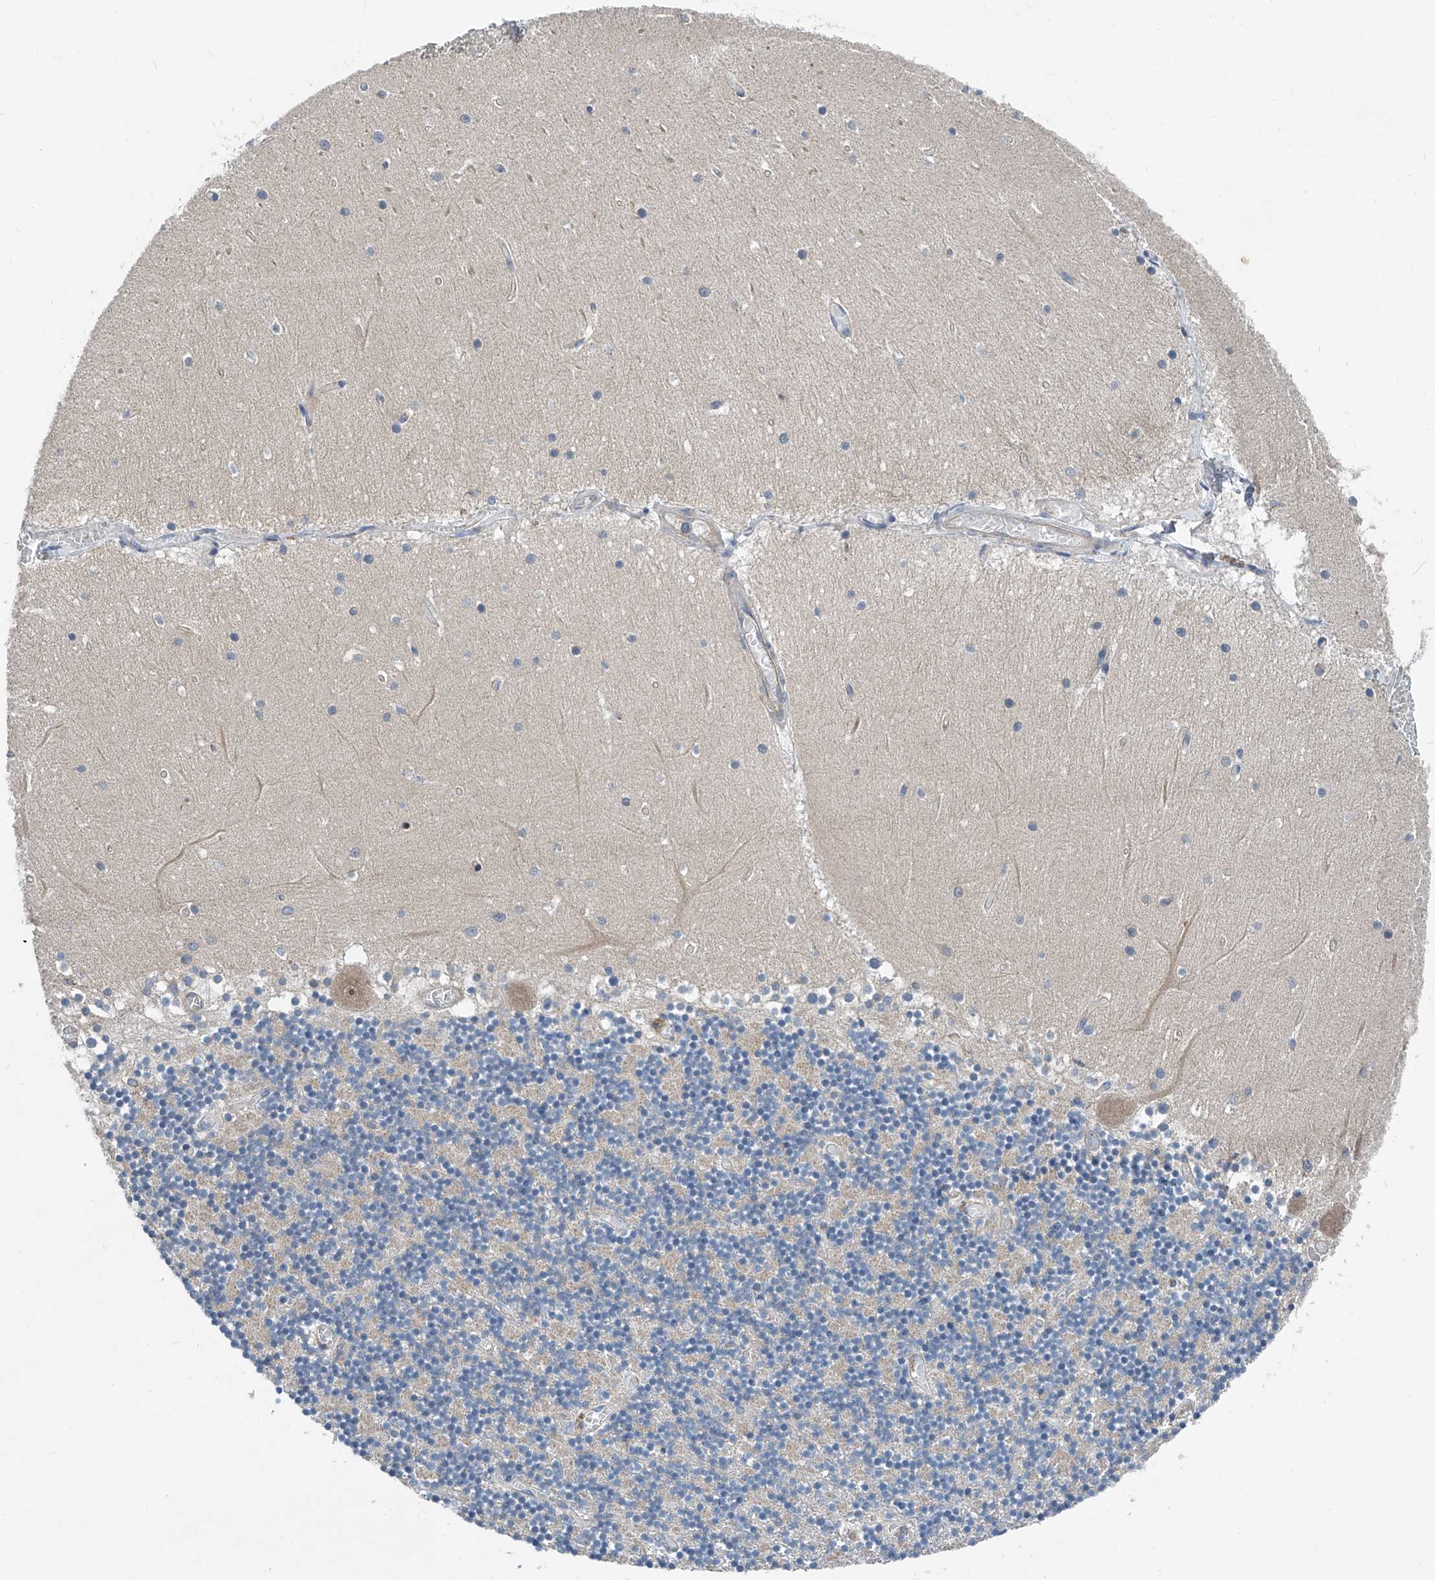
{"staining": {"intensity": "weak", "quantity": "<25%", "location": "cytoplasmic/membranous"}, "tissue": "cerebellum", "cell_type": "Cells in granular layer", "image_type": "normal", "snomed": [{"axis": "morphology", "description": "Normal tissue, NOS"}, {"axis": "topography", "description": "Cerebellum"}], "caption": "High magnification brightfield microscopy of unremarkable cerebellum stained with DAB (brown) and counterstained with hematoxylin (blue): cells in granular layer show no significant positivity. (Stains: DAB (3,3'-diaminobenzidine) IHC with hematoxylin counter stain, Microscopy: brightfield microscopy at high magnification).", "gene": "TRIM38", "patient": {"sex": "female", "age": 28}}